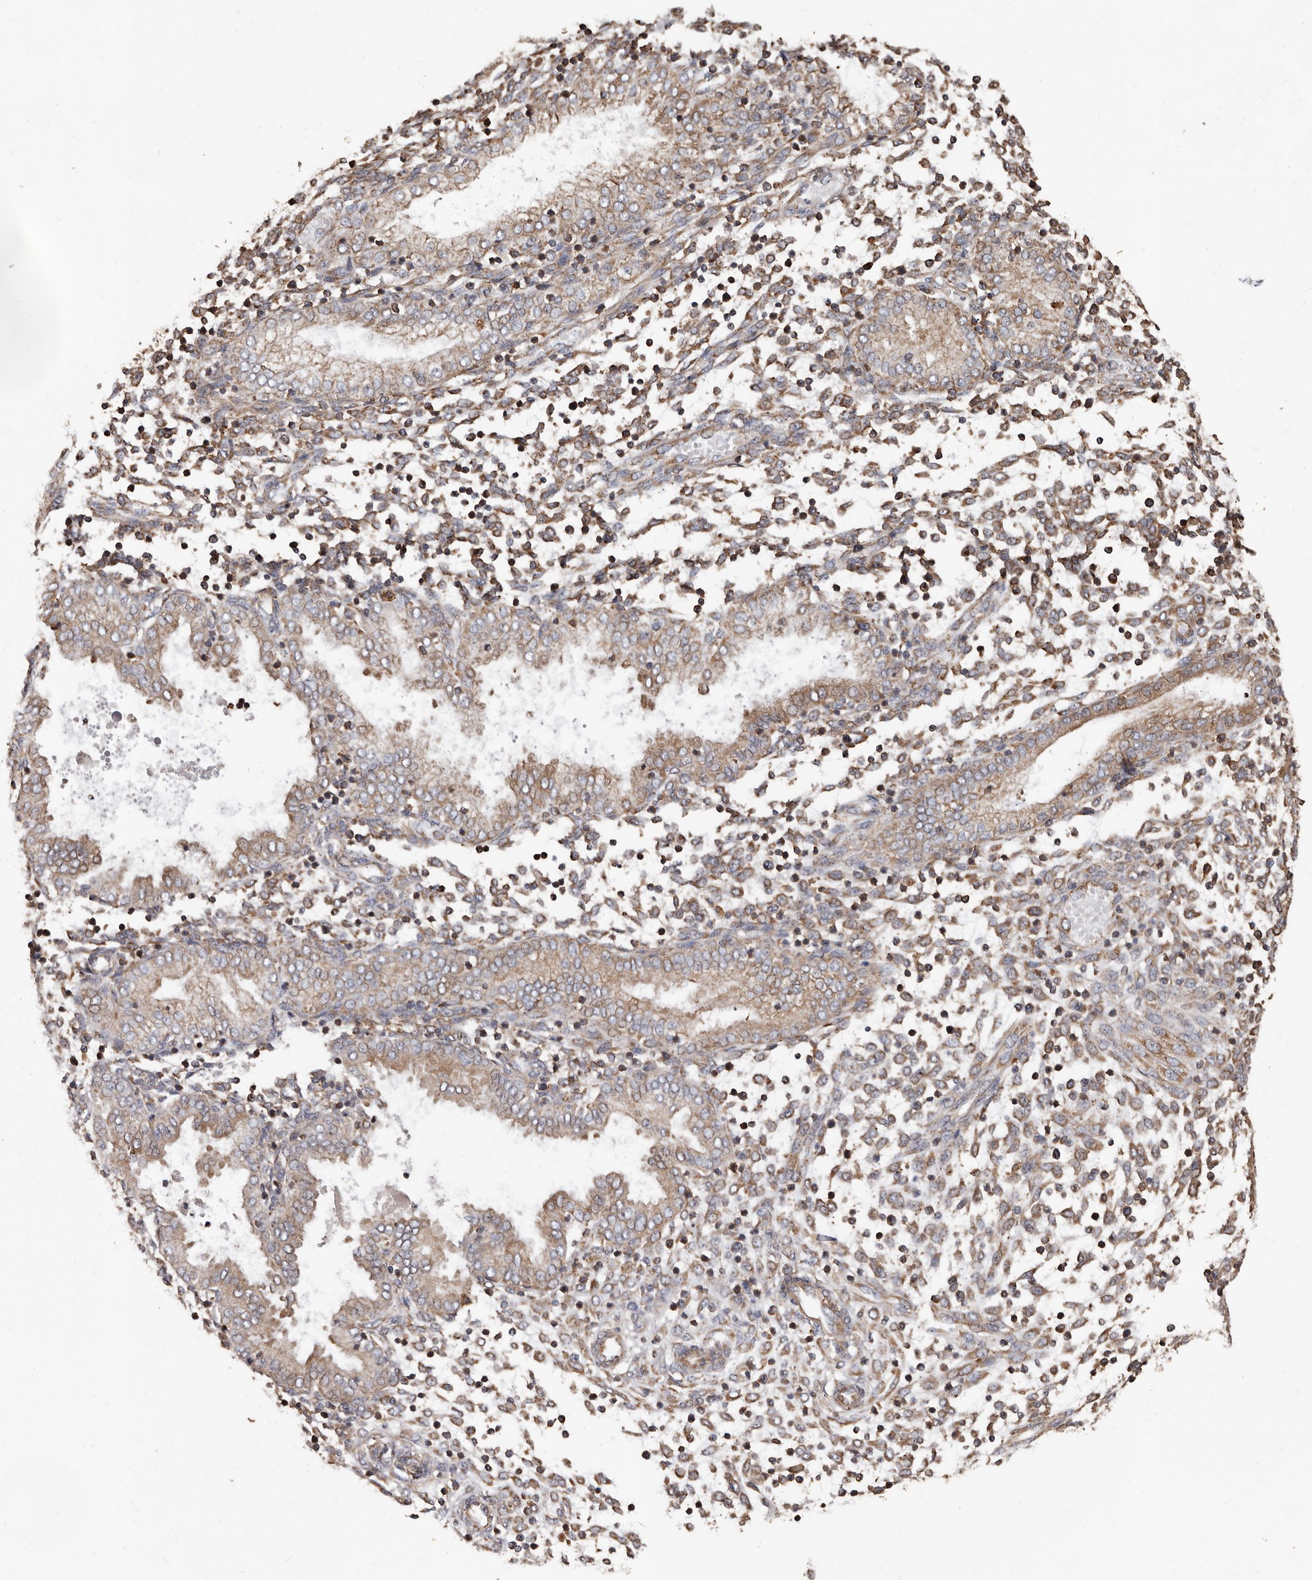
{"staining": {"intensity": "moderate", "quantity": ">75%", "location": "cytoplasmic/membranous"}, "tissue": "endometrium", "cell_type": "Cells in endometrial stroma", "image_type": "normal", "snomed": [{"axis": "morphology", "description": "Normal tissue, NOS"}, {"axis": "topography", "description": "Endometrium"}], "caption": "A brown stain labels moderate cytoplasmic/membranous positivity of a protein in cells in endometrial stroma of benign endometrium.", "gene": "OSGIN2", "patient": {"sex": "female", "age": 53}}